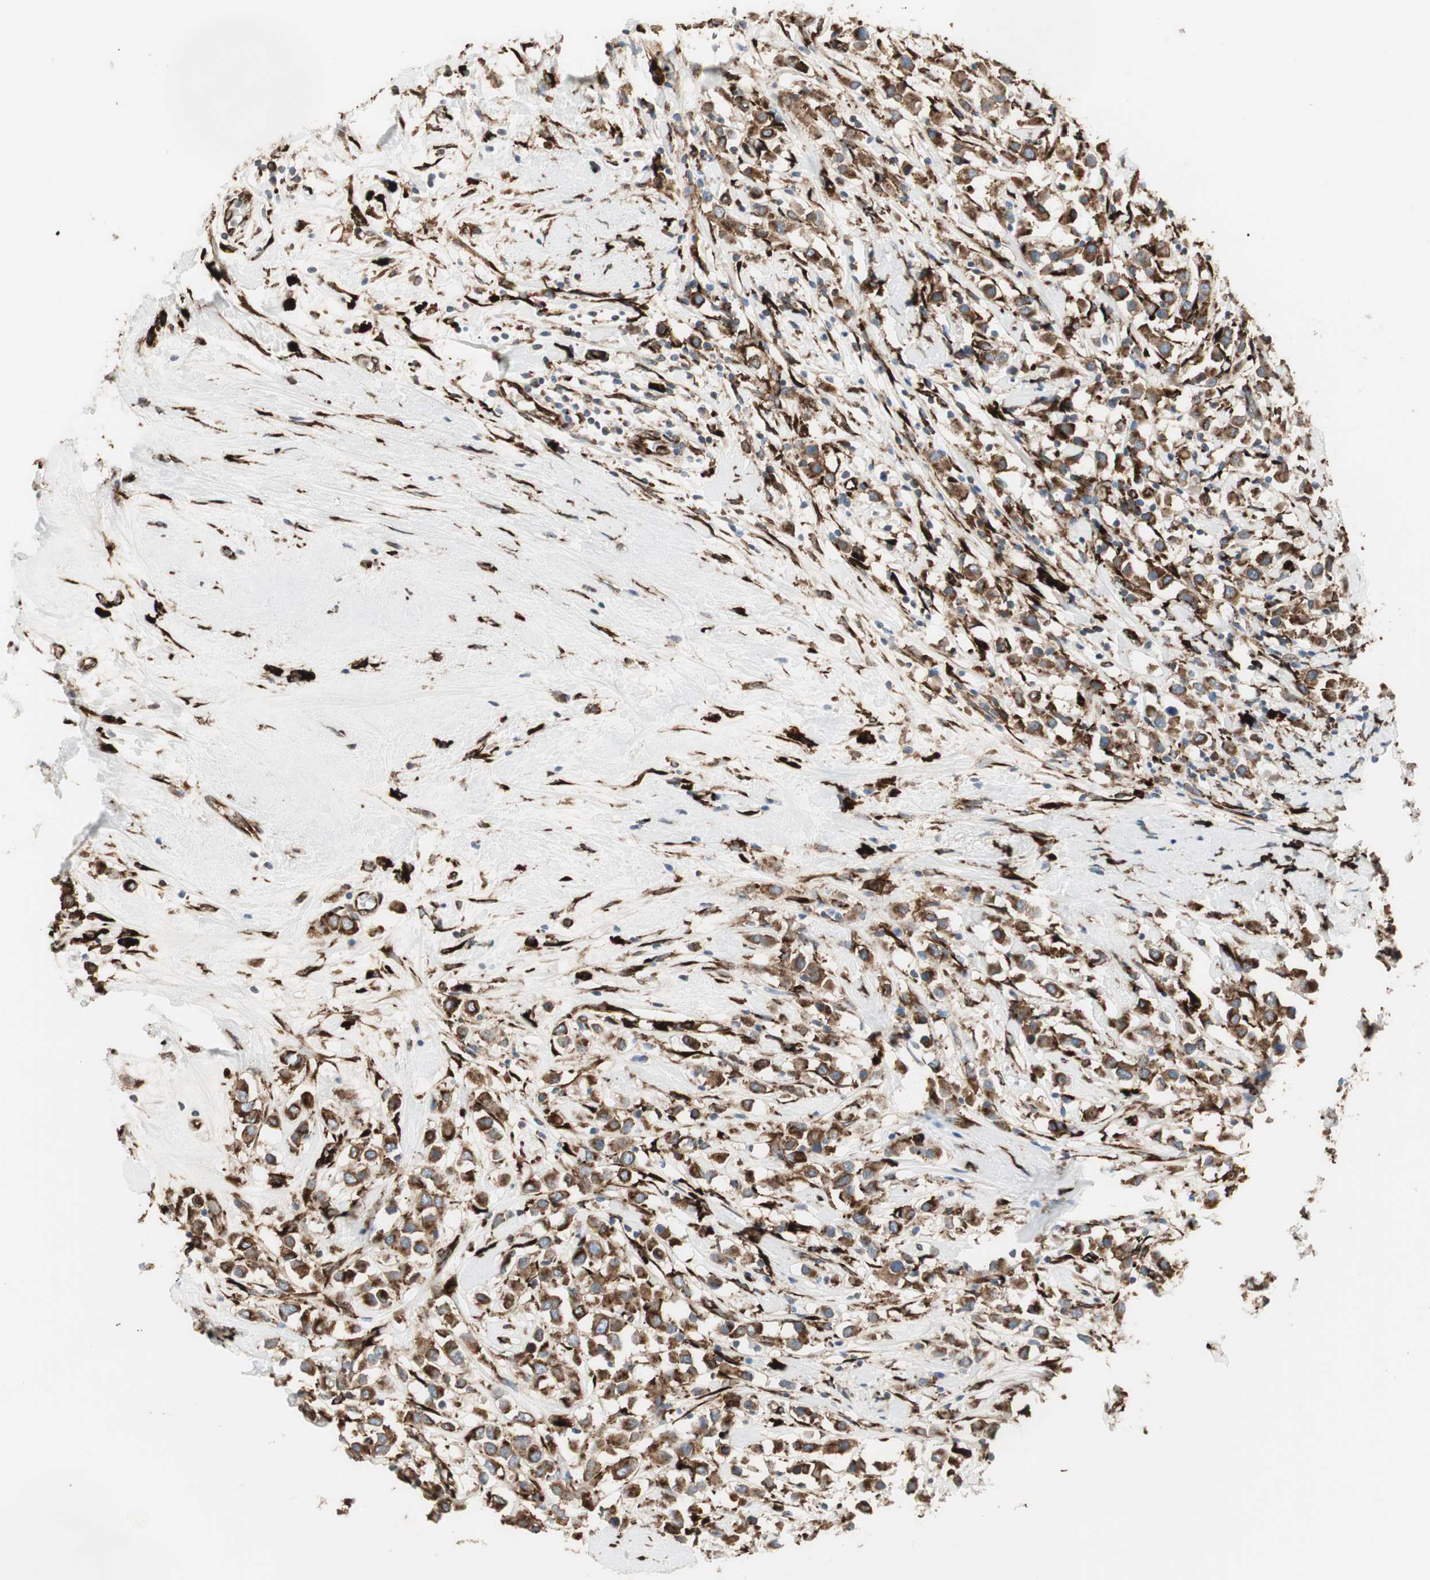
{"staining": {"intensity": "strong", "quantity": ">75%", "location": "cytoplasmic/membranous"}, "tissue": "breast cancer", "cell_type": "Tumor cells", "image_type": "cancer", "snomed": [{"axis": "morphology", "description": "Duct carcinoma"}, {"axis": "topography", "description": "Breast"}], "caption": "Strong cytoplasmic/membranous staining is present in about >75% of tumor cells in breast cancer (intraductal carcinoma).", "gene": "RRBP1", "patient": {"sex": "female", "age": 61}}